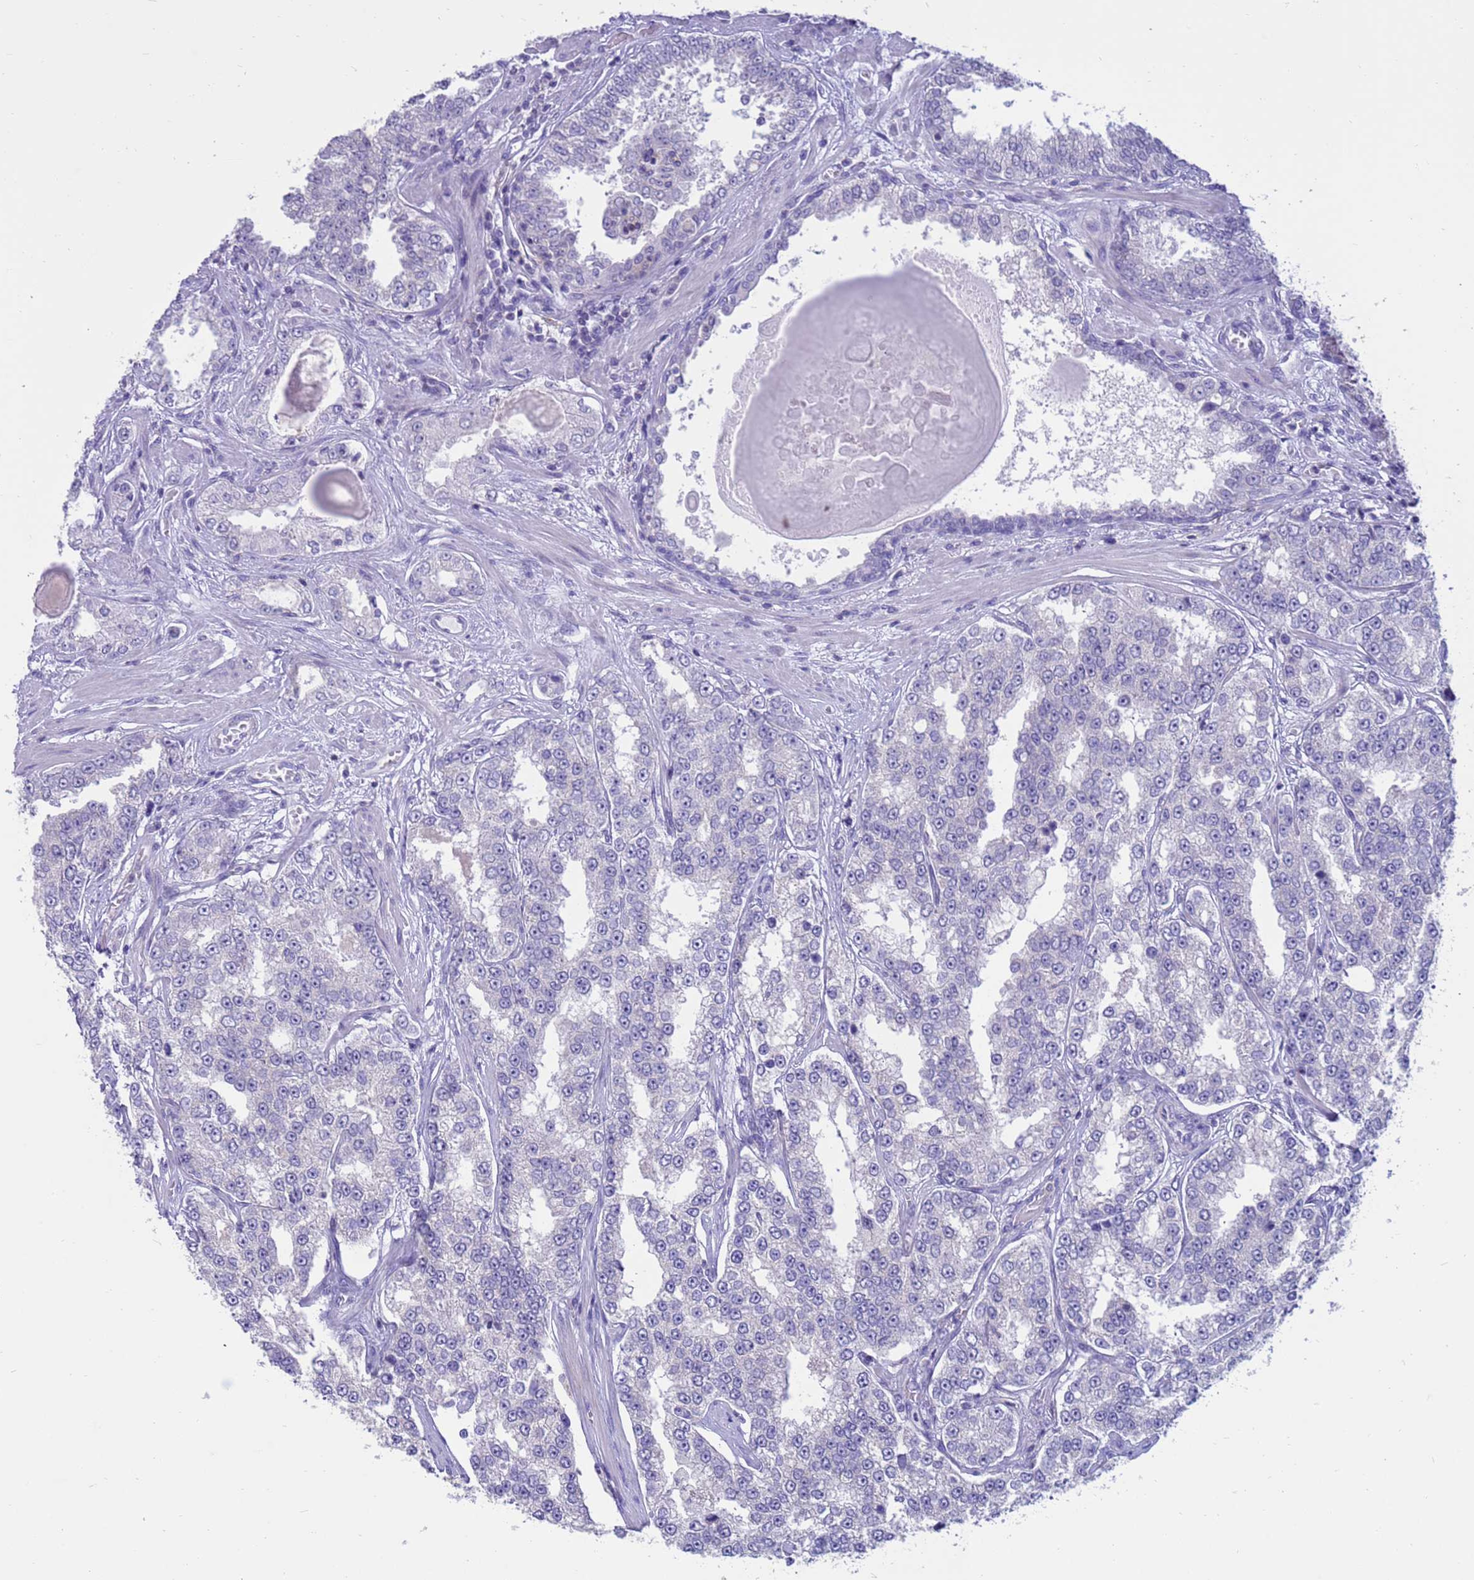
{"staining": {"intensity": "negative", "quantity": "none", "location": "none"}, "tissue": "prostate cancer", "cell_type": "Tumor cells", "image_type": "cancer", "snomed": [{"axis": "morphology", "description": "Normal tissue, NOS"}, {"axis": "morphology", "description": "Adenocarcinoma, High grade"}, {"axis": "topography", "description": "Prostate"}], "caption": "Tumor cells are negative for protein expression in human prostate cancer (adenocarcinoma (high-grade)). (DAB (3,3'-diaminobenzidine) IHC with hematoxylin counter stain).", "gene": "PDE10A", "patient": {"sex": "male", "age": 83}}